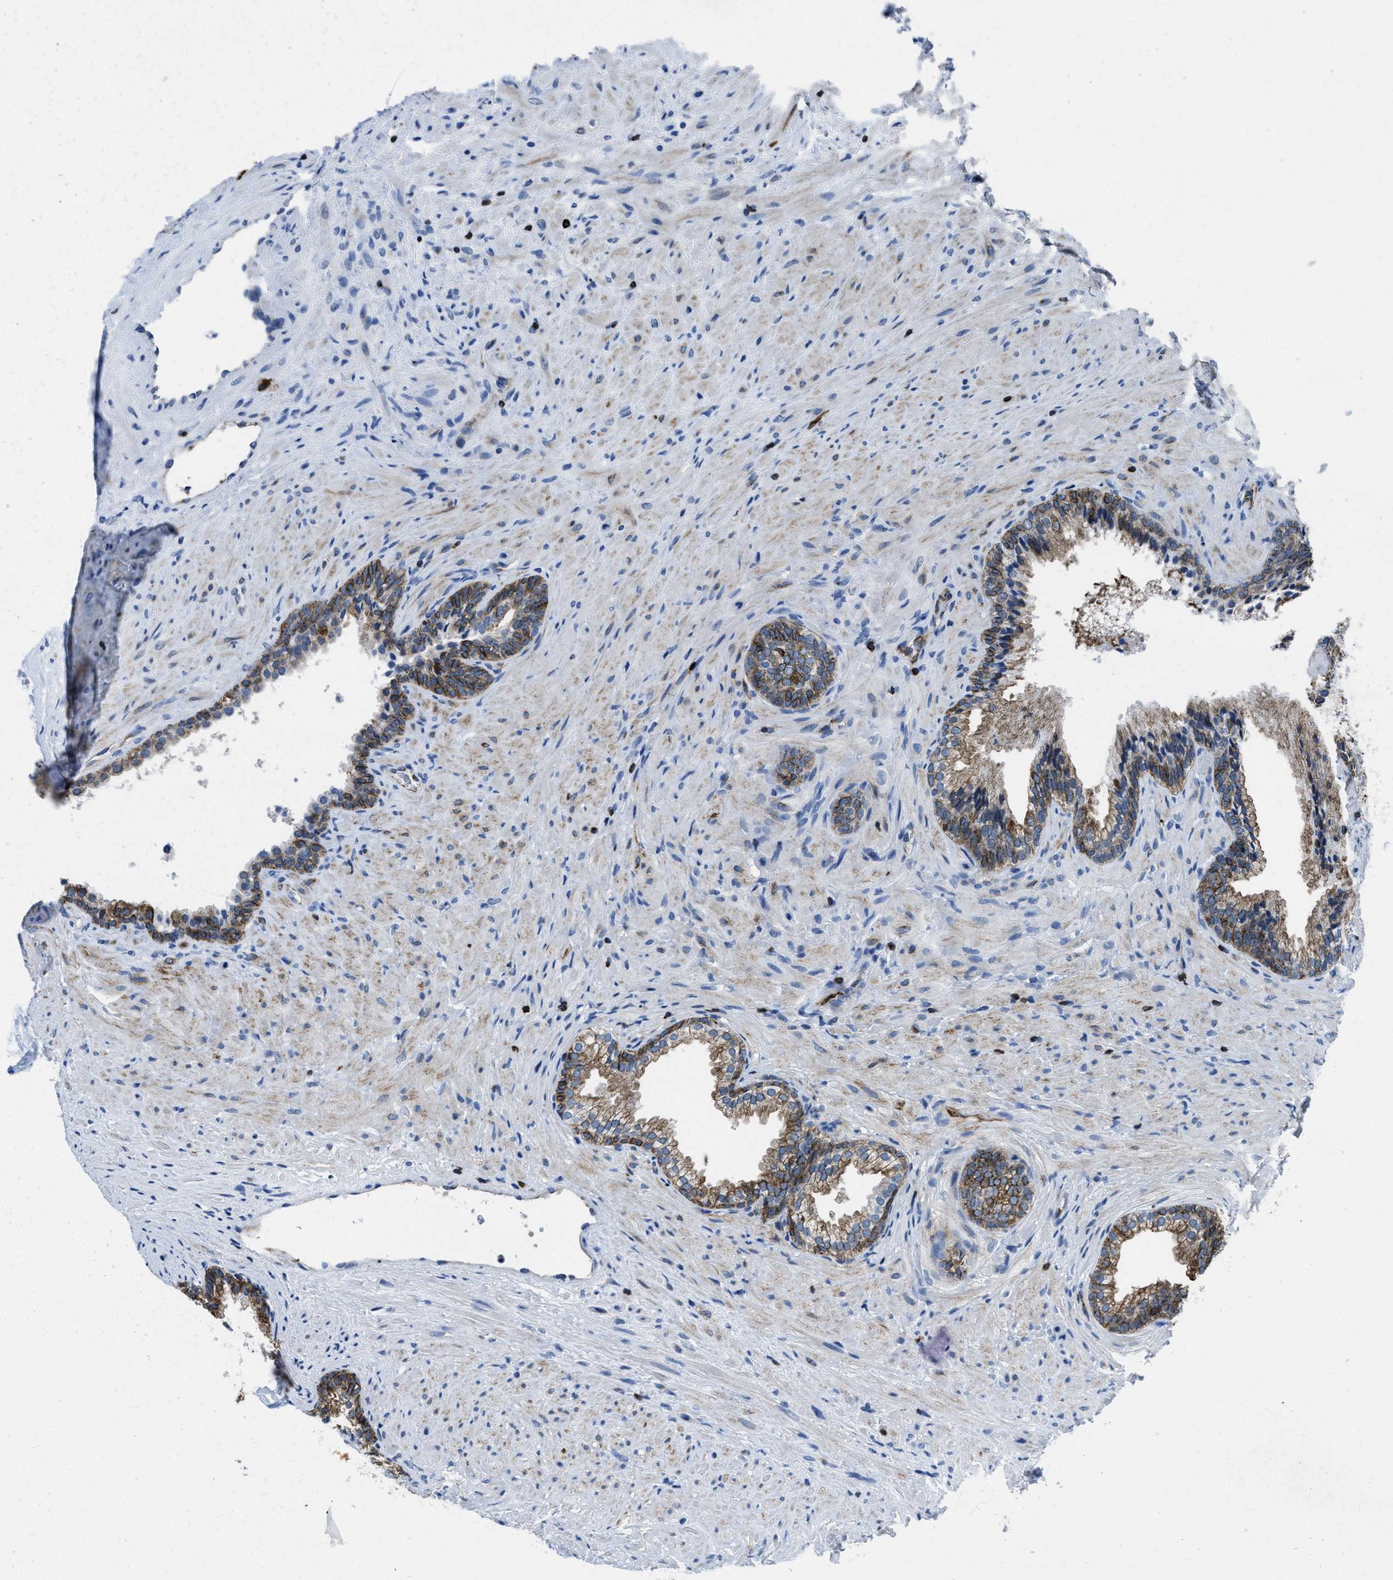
{"staining": {"intensity": "strong", "quantity": "25%-75%", "location": "cytoplasmic/membranous"}, "tissue": "prostate", "cell_type": "Glandular cells", "image_type": "normal", "snomed": [{"axis": "morphology", "description": "Normal tissue, NOS"}, {"axis": "topography", "description": "Prostate"}], "caption": "IHC staining of normal prostate, which displays high levels of strong cytoplasmic/membranous positivity in approximately 25%-75% of glandular cells indicating strong cytoplasmic/membranous protein staining. The staining was performed using DAB (3,3'-diaminobenzidine) (brown) for protein detection and nuclei were counterstained in hematoxylin (blue).", "gene": "ITGA3", "patient": {"sex": "male", "age": 76}}